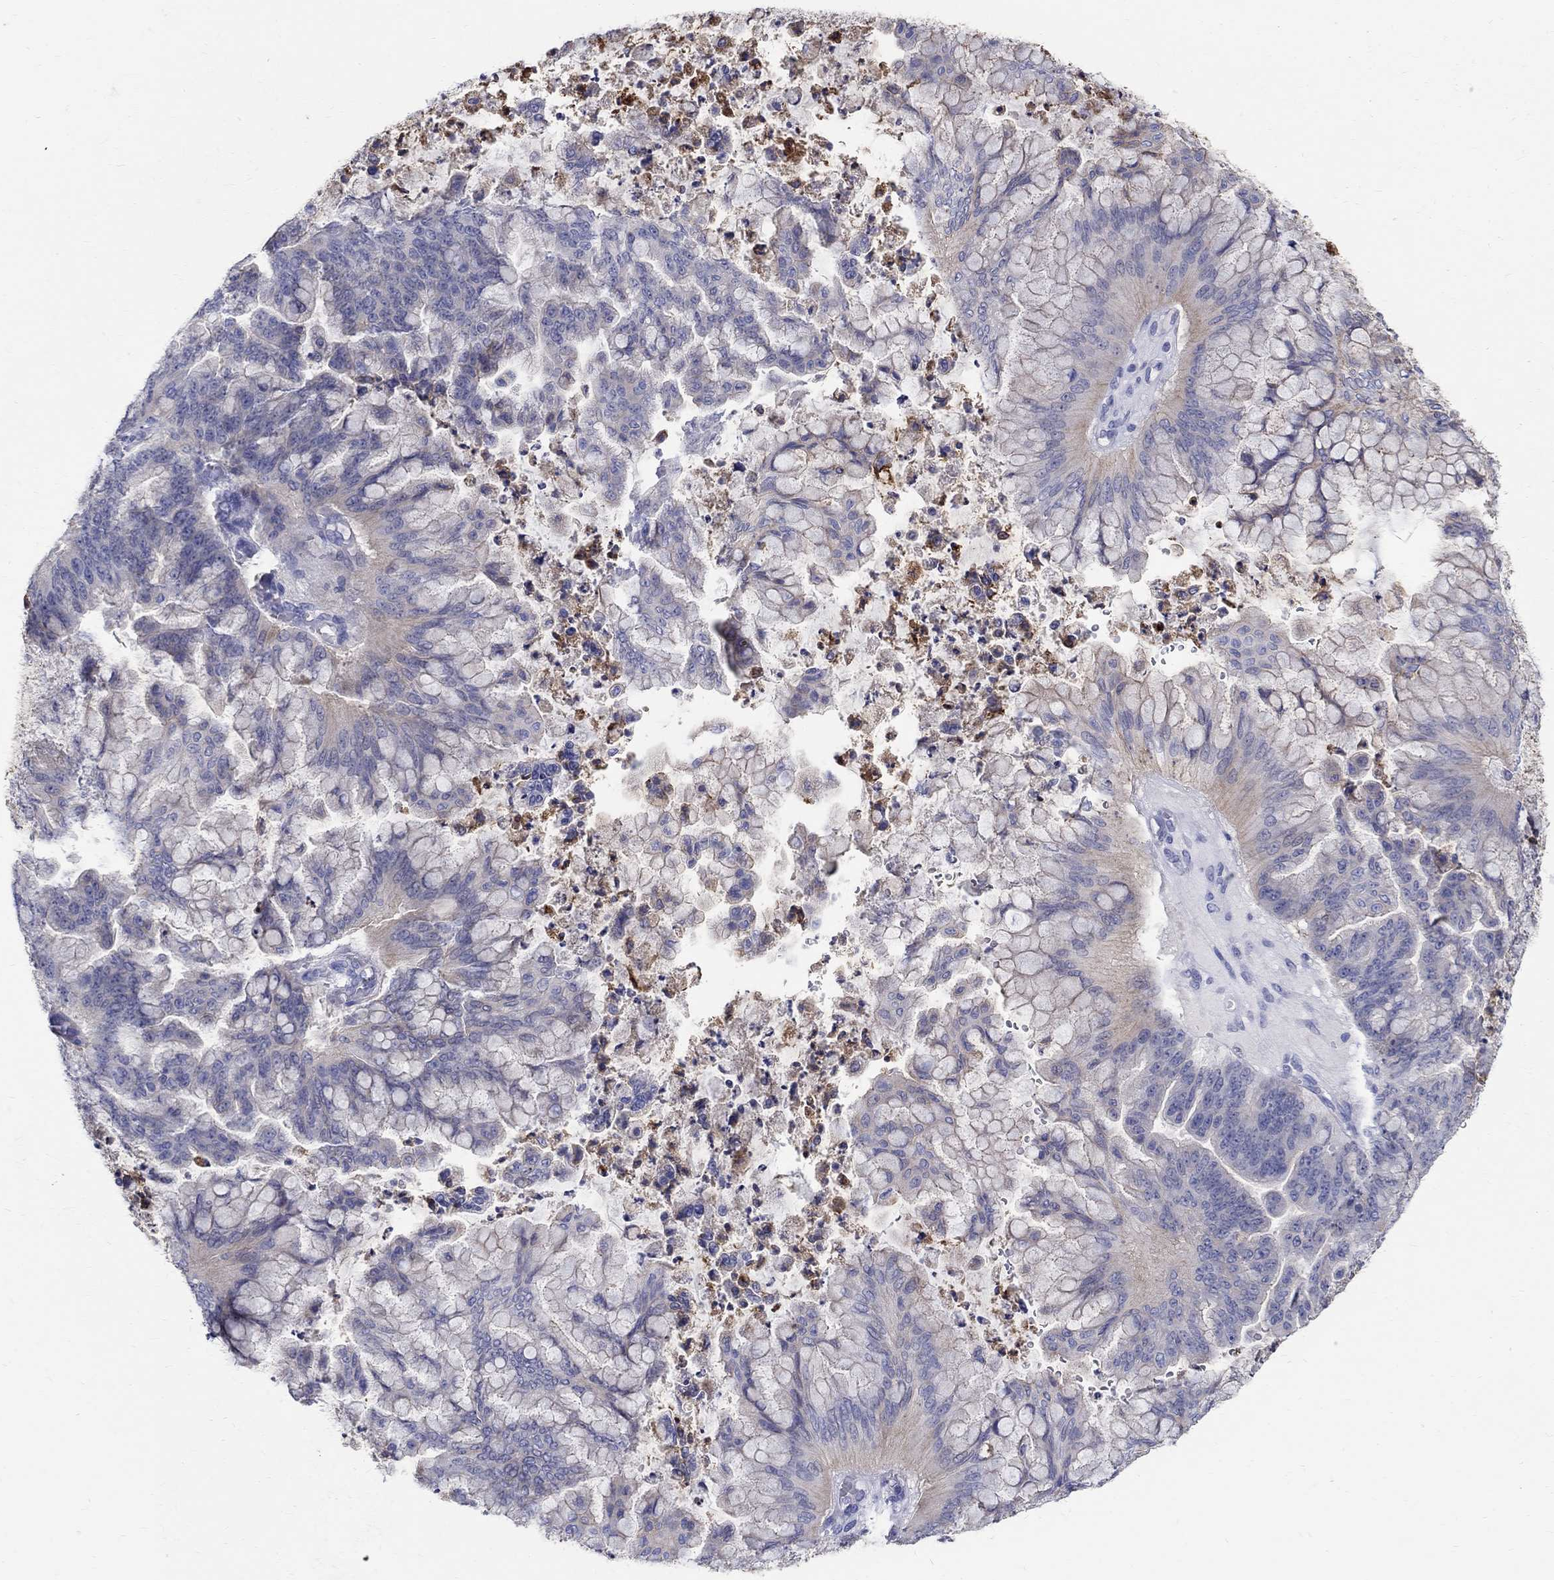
{"staining": {"intensity": "weak", "quantity": "<25%", "location": "cytoplasmic/membranous"}, "tissue": "ovarian cancer", "cell_type": "Tumor cells", "image_type": "cancer", "snomed": [{"axis": "morphology", "description": "Cystadenocarcinoma, mucinous, NOS"}, {"axis": "topography", "description": "Ovary"}], "caption": "This image is of mucinous cystadenocarcinoma (ovarian) stained with IHC to label a protein in brown with the nuclei are counter-stained blue. There is no expression in tumor cells.", "gene": "SOX2", "patient": {"sex": "female", "age": 67}}